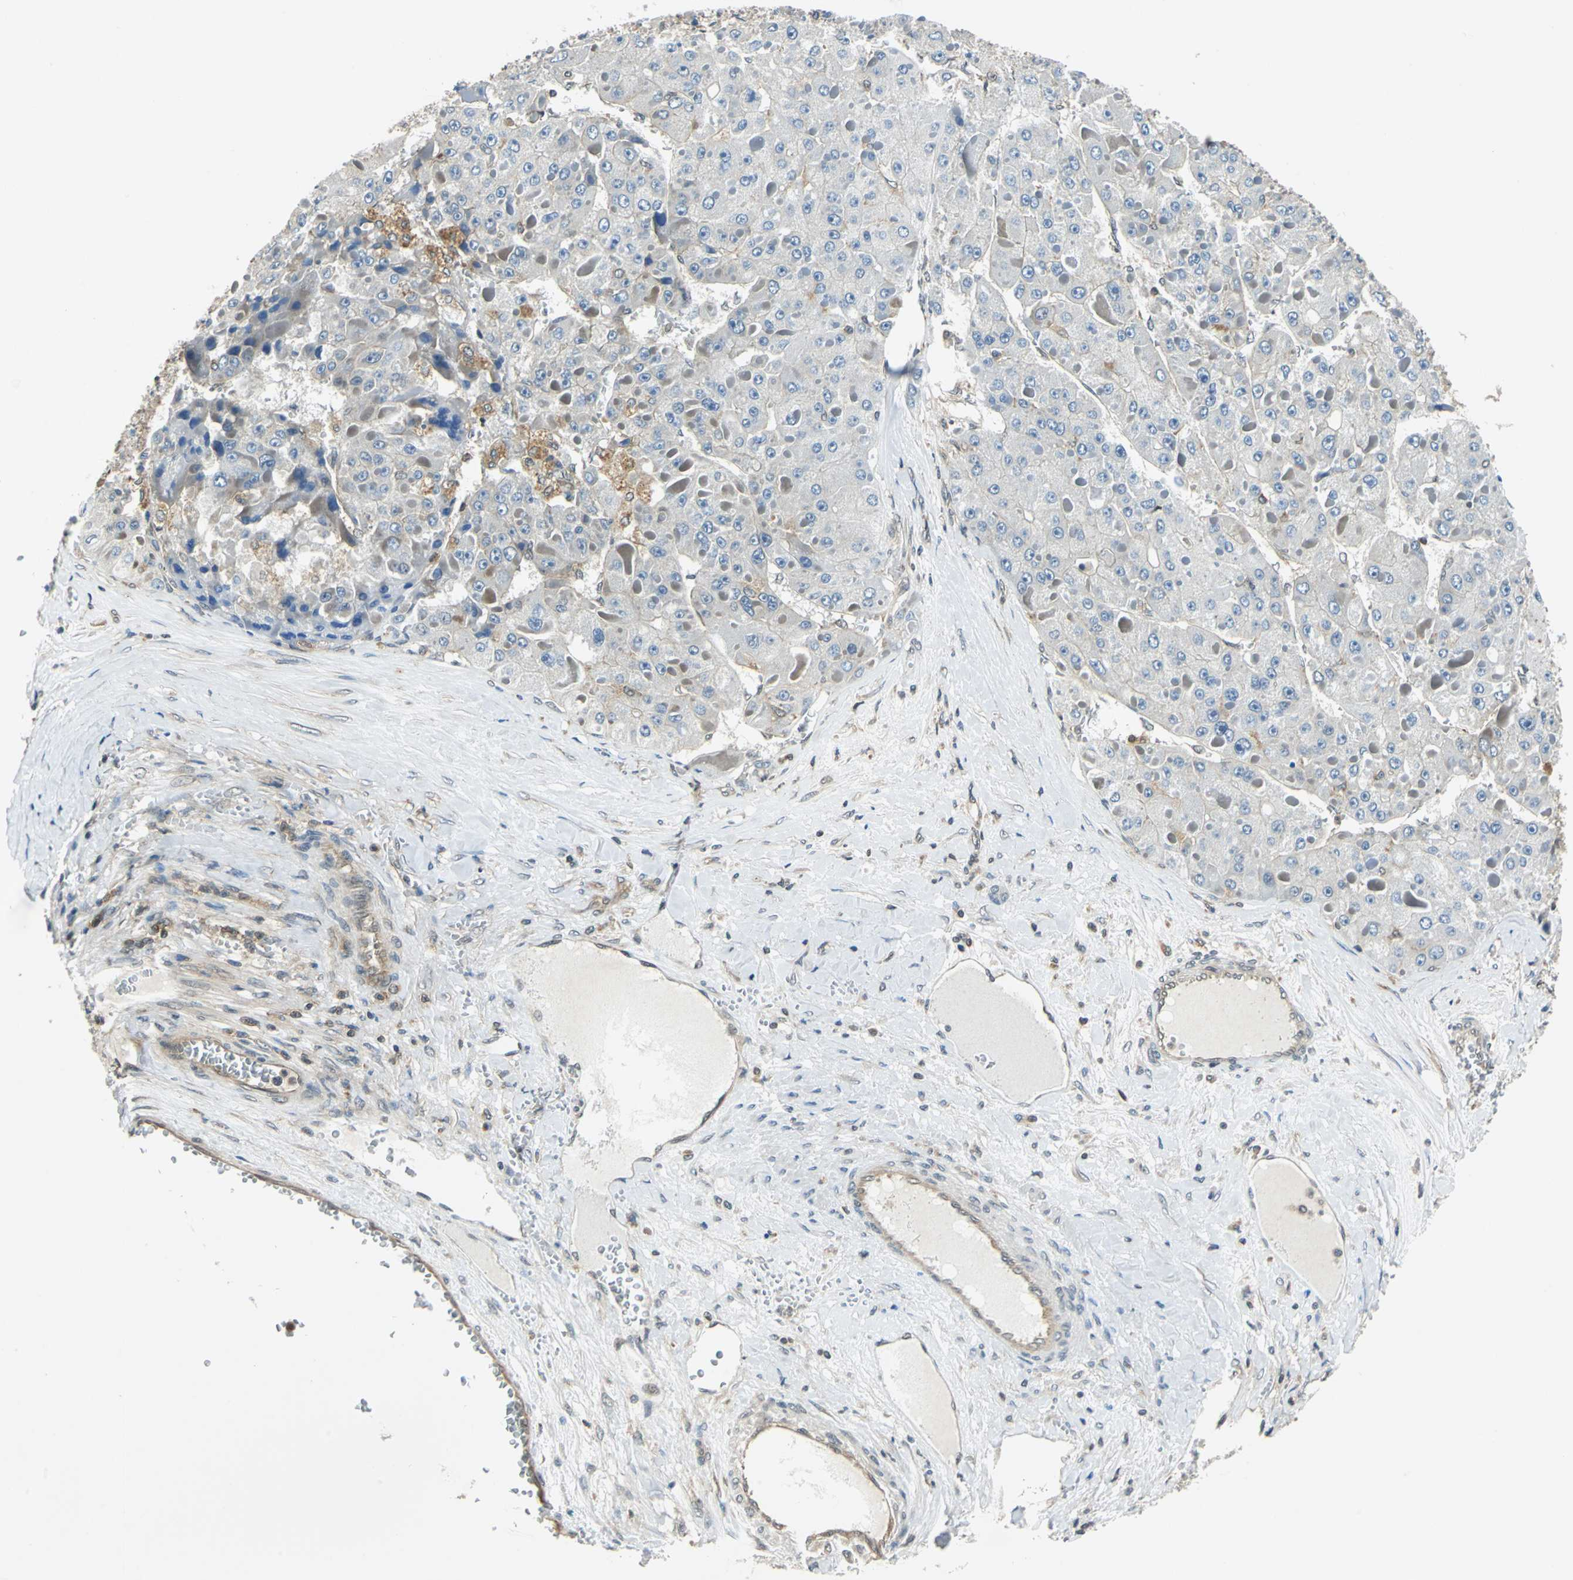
{"staining": {"intensity": "negative", "quantity": "none", "location": "none"}, "tissue": "liver cancer", "cell_type": "Tumor cells", "image_type": "cancer", "snomed": [{"axis": "morphology", "description": "Carcinoma, Hepatocellular, NOS"}, {"axis": "topography", "description": "Liver"}], "caption": "A high-resolution image shows immunohistochemistry staining of liver cancer, which reveals no significant staining in tumor cells. The staining was performed using DAB (3,3'-diaminobenzidine) to visualize the protein expression in brown, while the nuclei were stained in blue with hematoxylin (Magnification: 20x).", "gene": "ARPC3", "patient": {"sex": "female", "age": 73}}